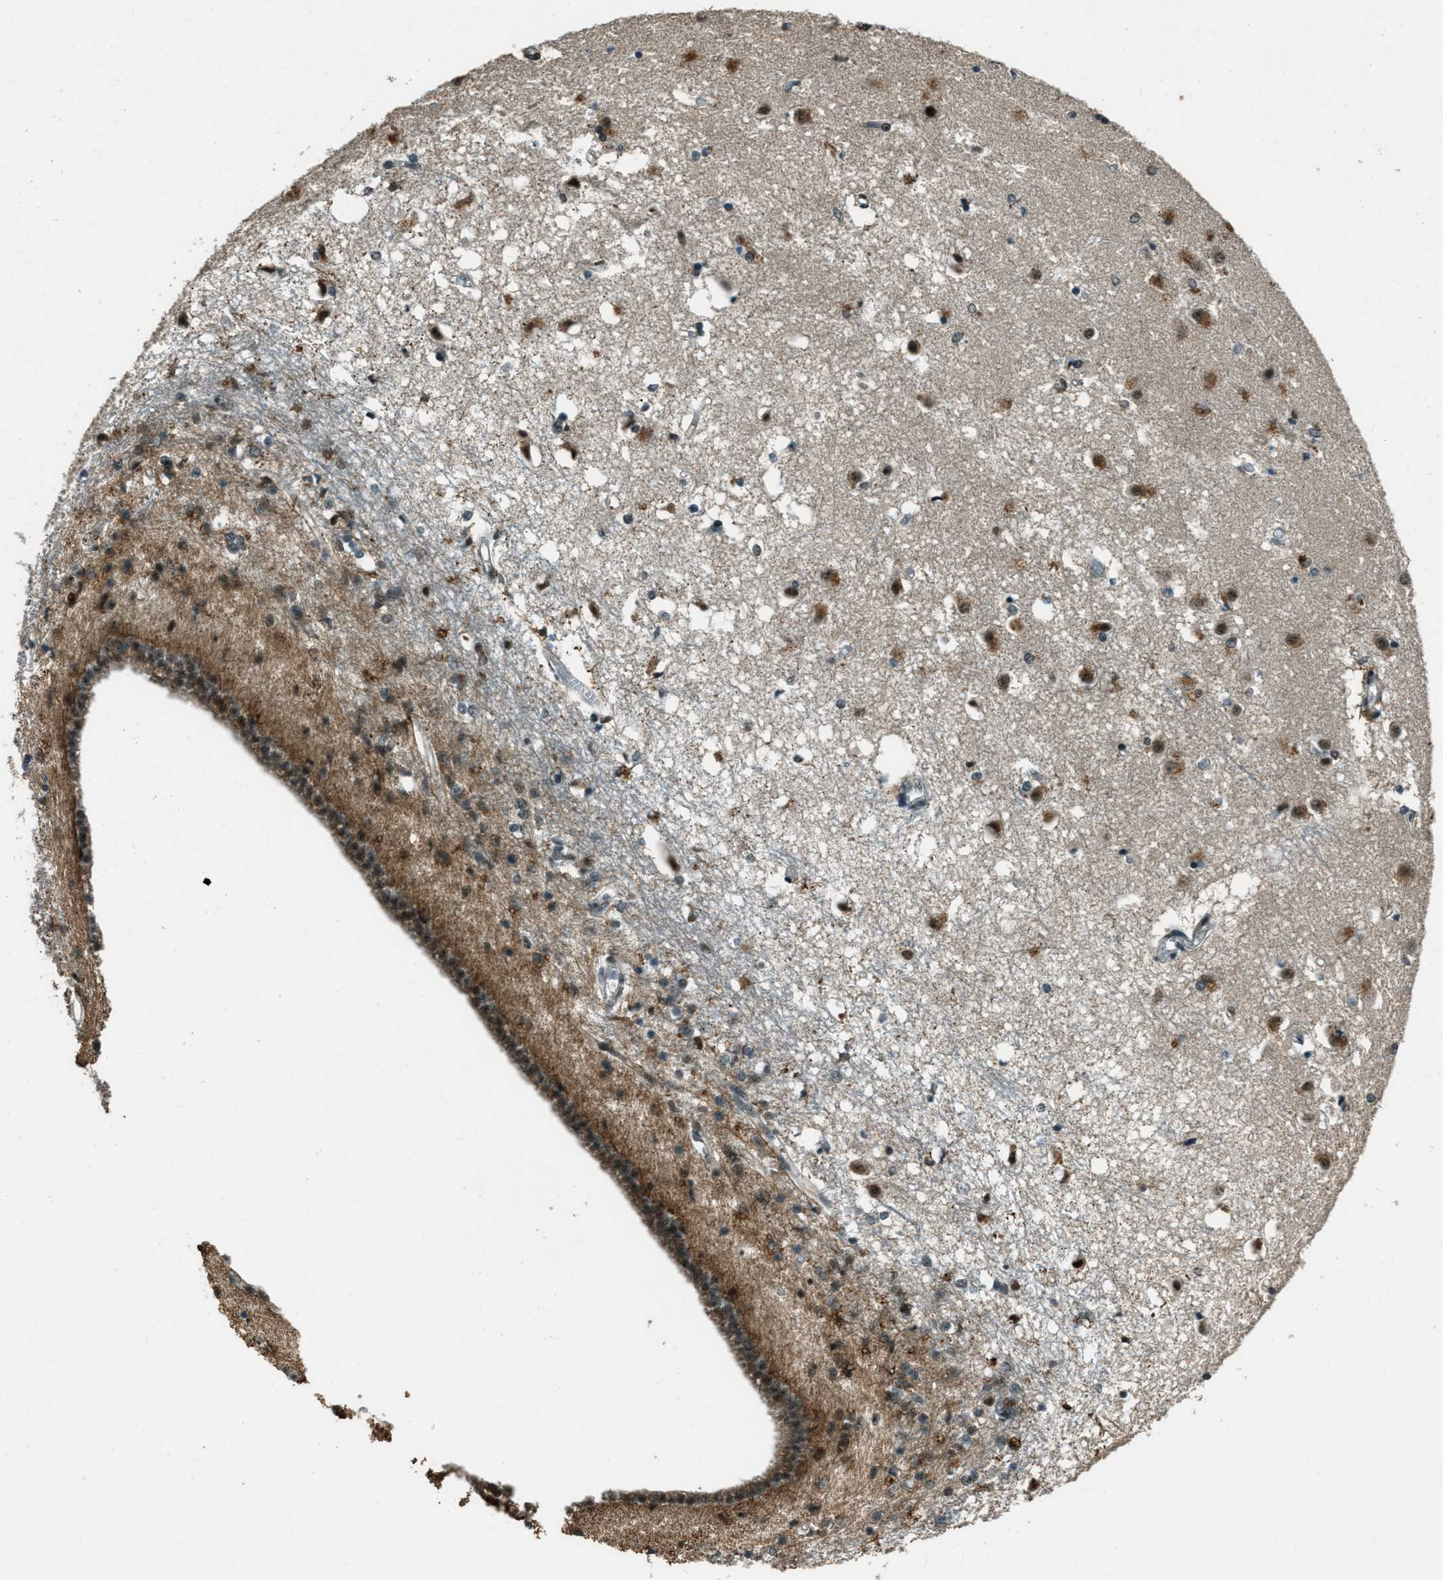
{"staining": {"intensity": "moderate", "quantity": "25%-75%", "location": "nuclear"}, "tissue": "caudate", "cell_type": "Glial cells", "image_type": "normal", "snomed": [{"axis": "morphology", "description": "Normal tissue, NOS"}, {"axis": "topography", "description": "Lateral ventricle wall"}], "caption": "Immunohistochemical staining of unremarkable human caudate exhibits moderate nuclear protein positivity in about 25%-75% of glial cells.", "gene": "TARDBP", "patient": {"sex": "male", "age": 45}}